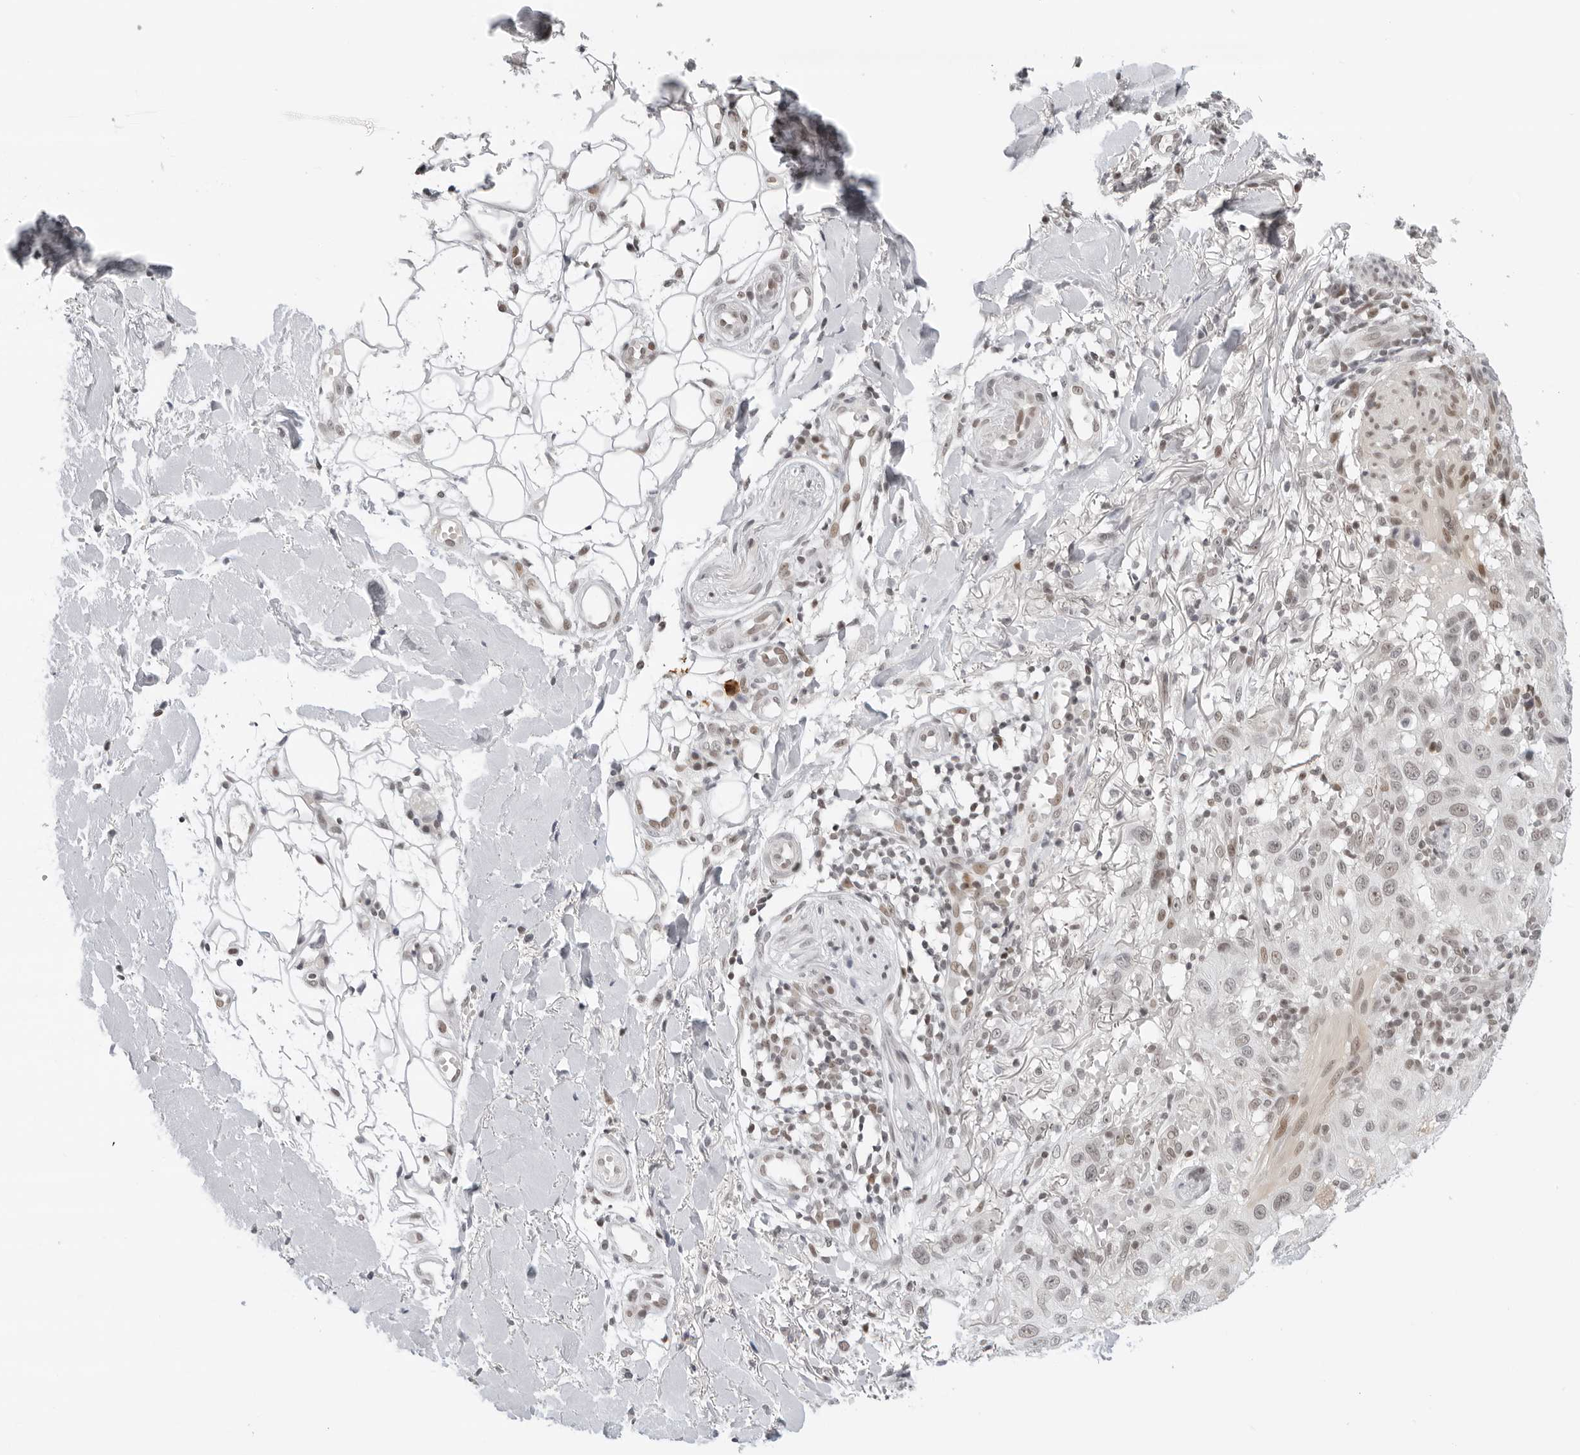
{"staining": {"intensity": "weak", "quantity": "<25%", "location": "nuclear"}, "tissue": "skin cancer", "cell_type": "Tumor cells", "image_type": "cancer", "snomed": [{"axis": "morphology", "description": "Normal tissue, NOS"}, {"axis": "morphology", "description": "Squamous cell carcinoma, NOS"}, {"axis": "topography", "description": "Skin"}], "caption": "This is an immunohistochemistry histopathology image of squamous cell carcinoma (skin). There is no staining in tumor cells.", "gene": "MSH6", "patient": {"sex": "female", "age": 96}}